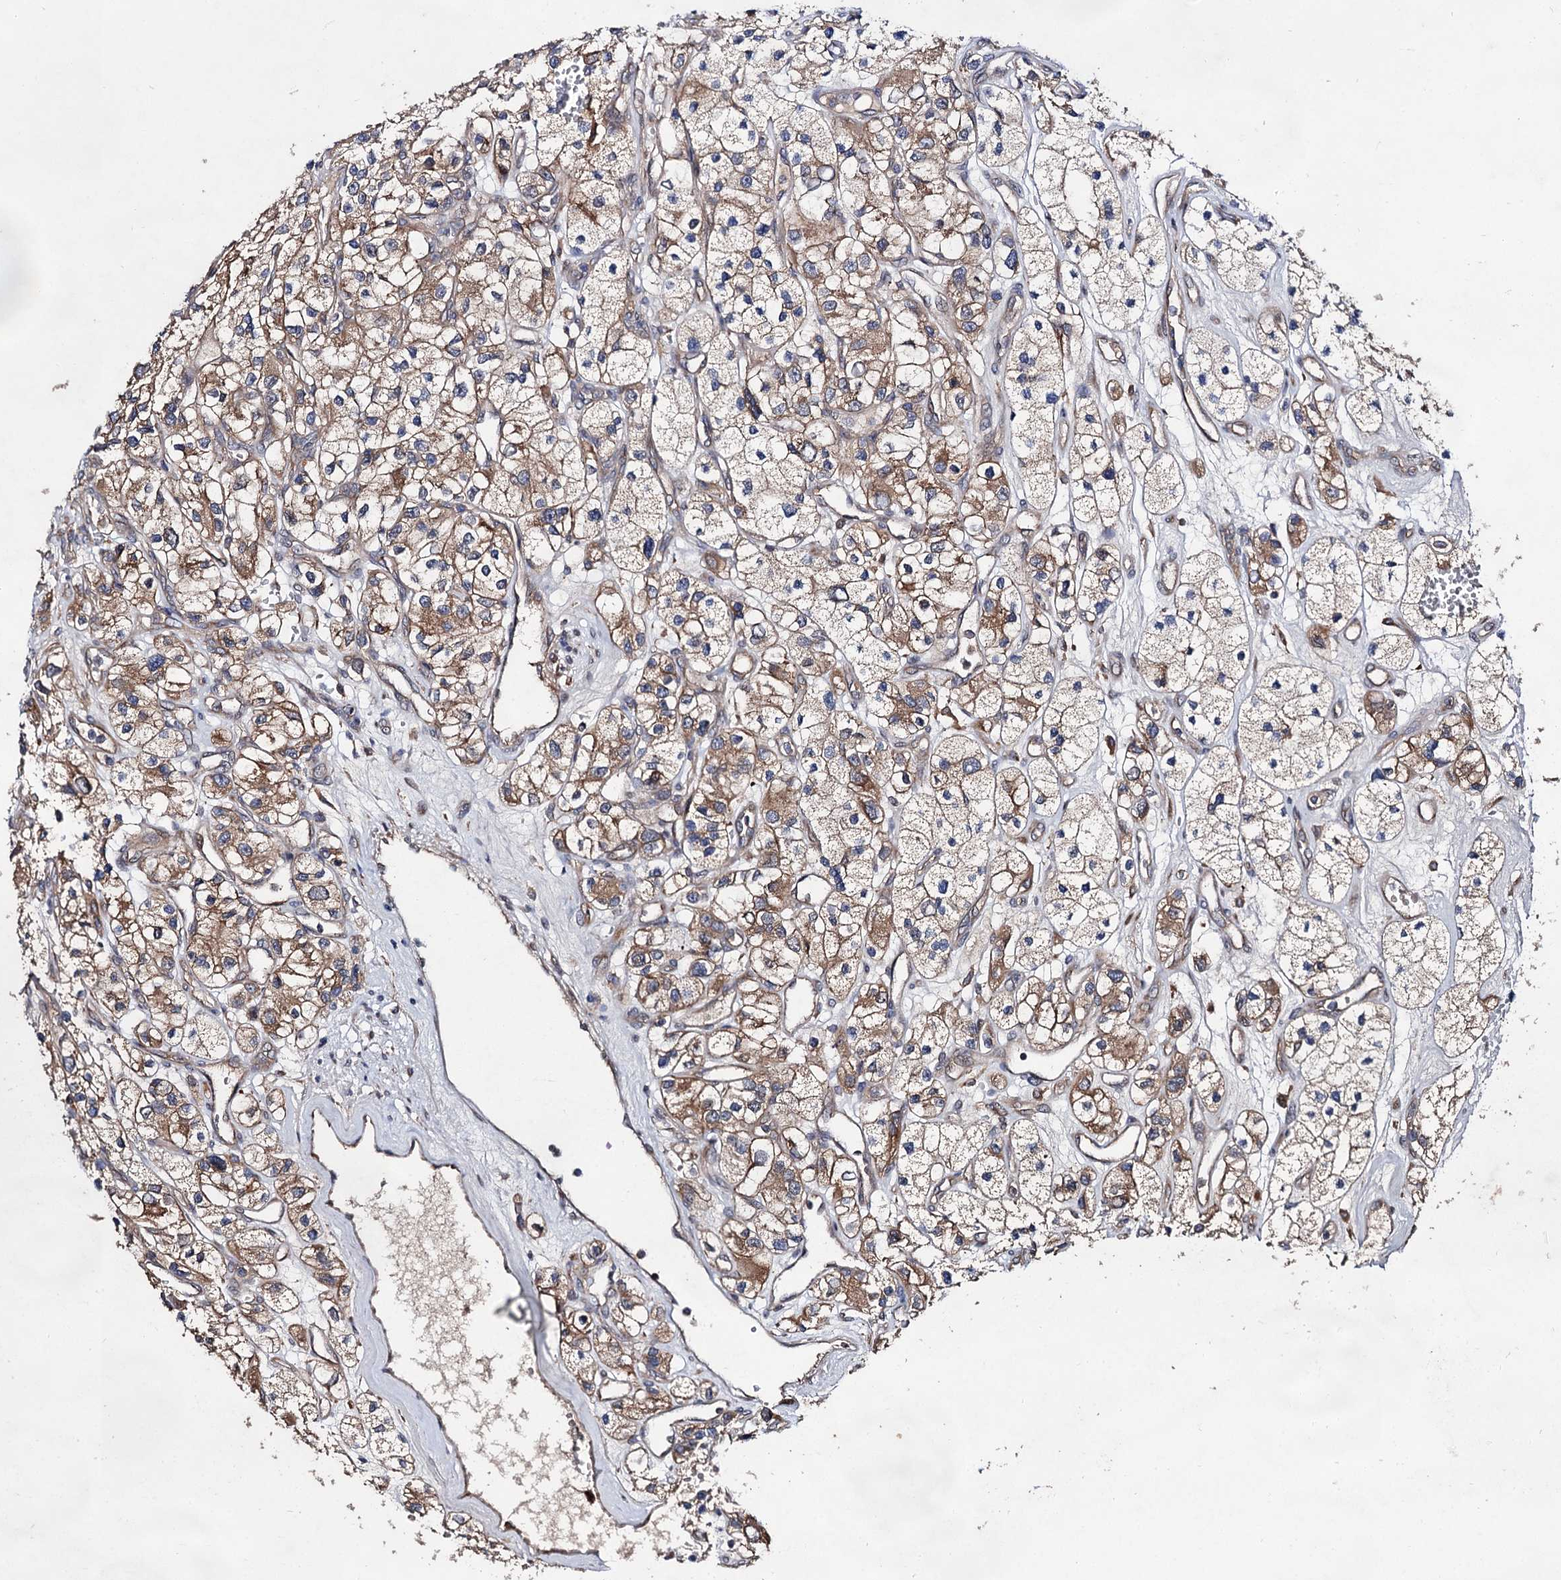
{"staining": {"intensity": "moderate", "quantity": ">75%", "location": "cytoplasmic/membranous"}, "tissue": "renal cancer", "cell_type": "Tumor cells", "image_type": "cancer", "snomed": [{"axis": "morphology", "description": "Adenocarcinoma, NOS"}, {"axis": "topography", "description": "Kidney"}], "caption": "Protein expression analysis of human adenocarcinoma (renal) reveals moderate cytoplasmic/membranous expression in about >75% of tumor cells.", "gene": "NAA25", "patient": {"sex": "female", "age": 57}}